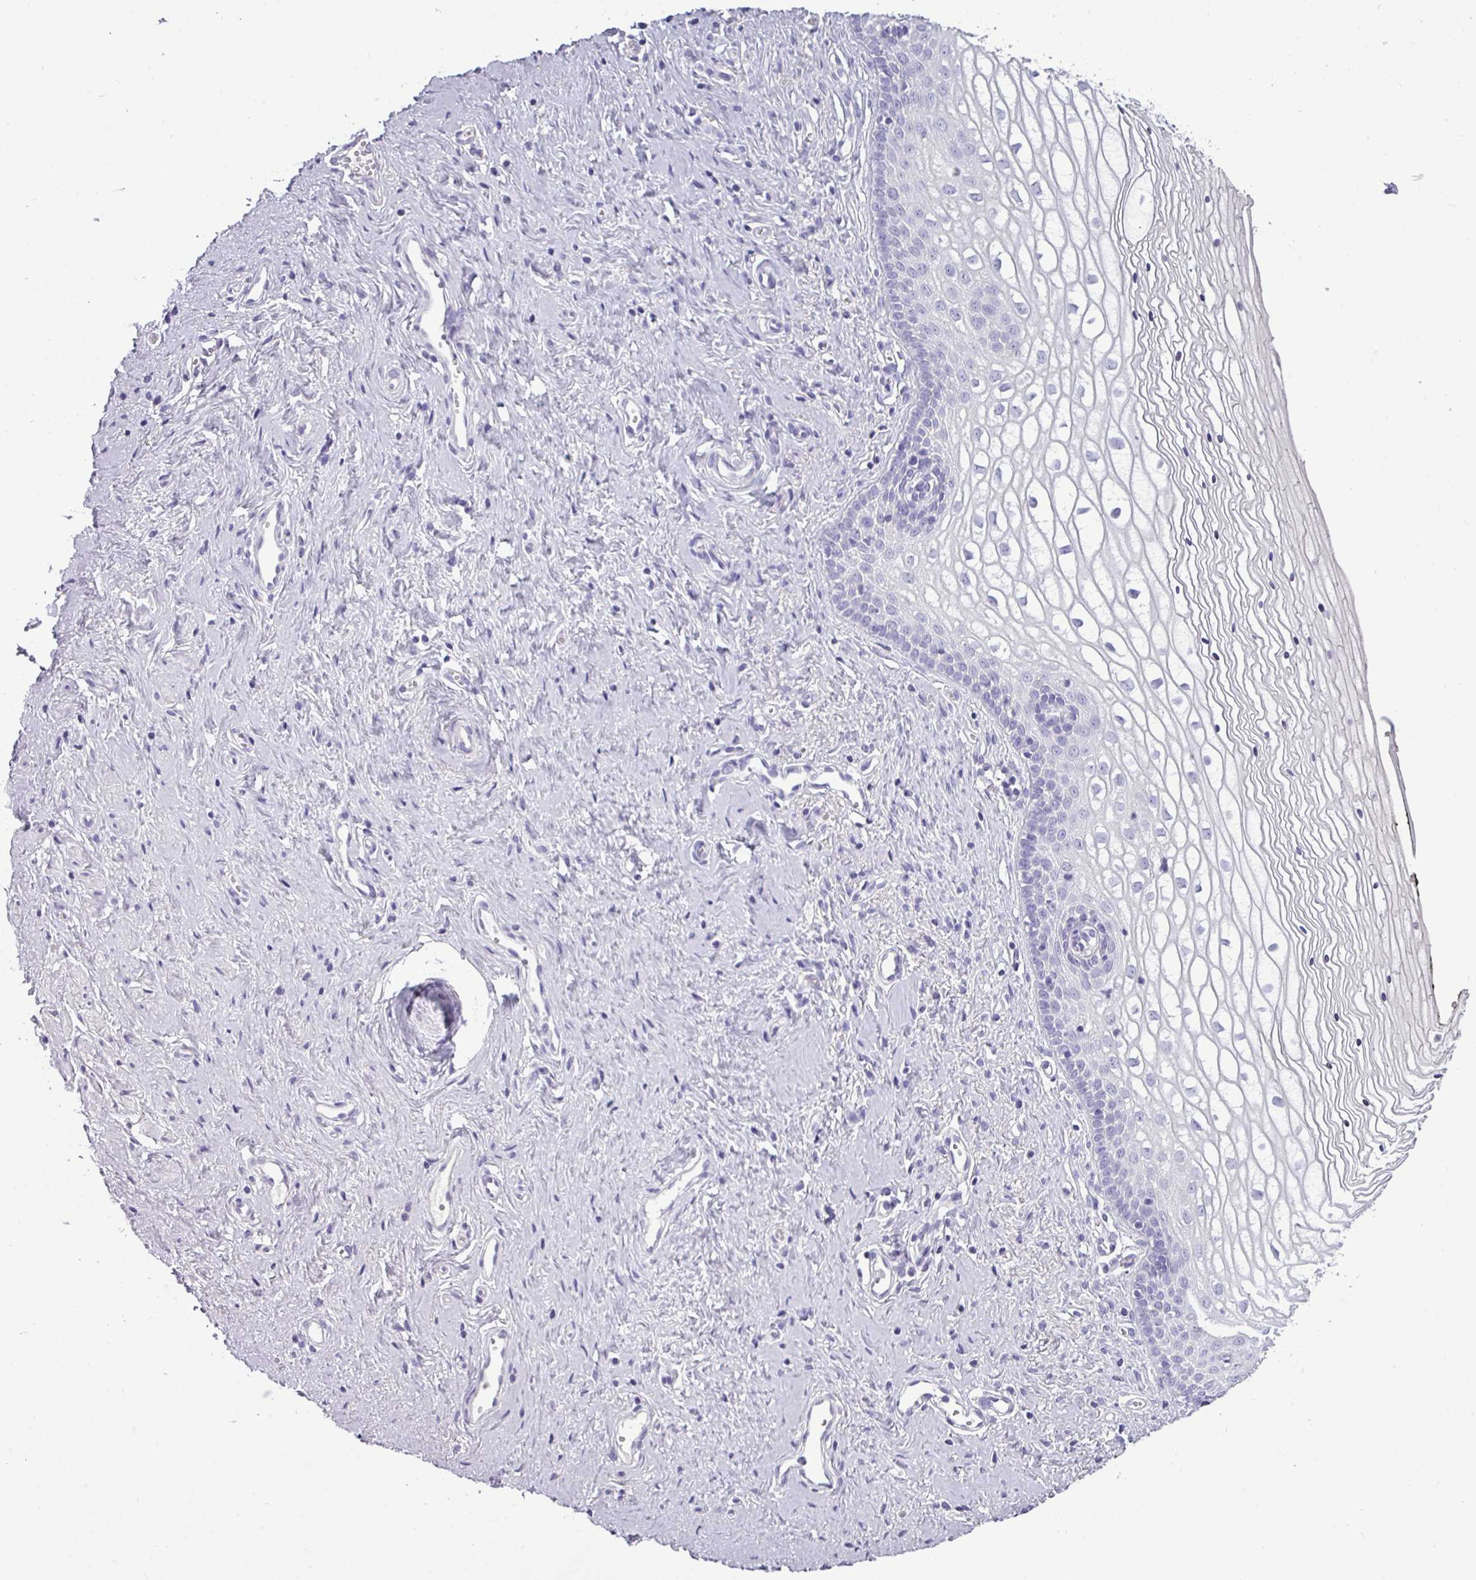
{"staining": {"intensity": "negative", "quantity": "none", "location": "none"}, "tissue": "vagina", "cell_type": "Squamous epithelial cells", "image_type": "normal", "snomed": [{"axis": "morphology", "description": "Normal tissue, NOS"}, {"axis": "topography", "description": "Vagina"}], "caption": "The immunohistochemistry (IHC) micrograph has no significant staining in squamous epithelial cells of vagina. (Immunohistochemistry, brightfield microscopy, high magnification).", "gene": "TMEM91", "patient": {"sex": "female", "age": 59}}